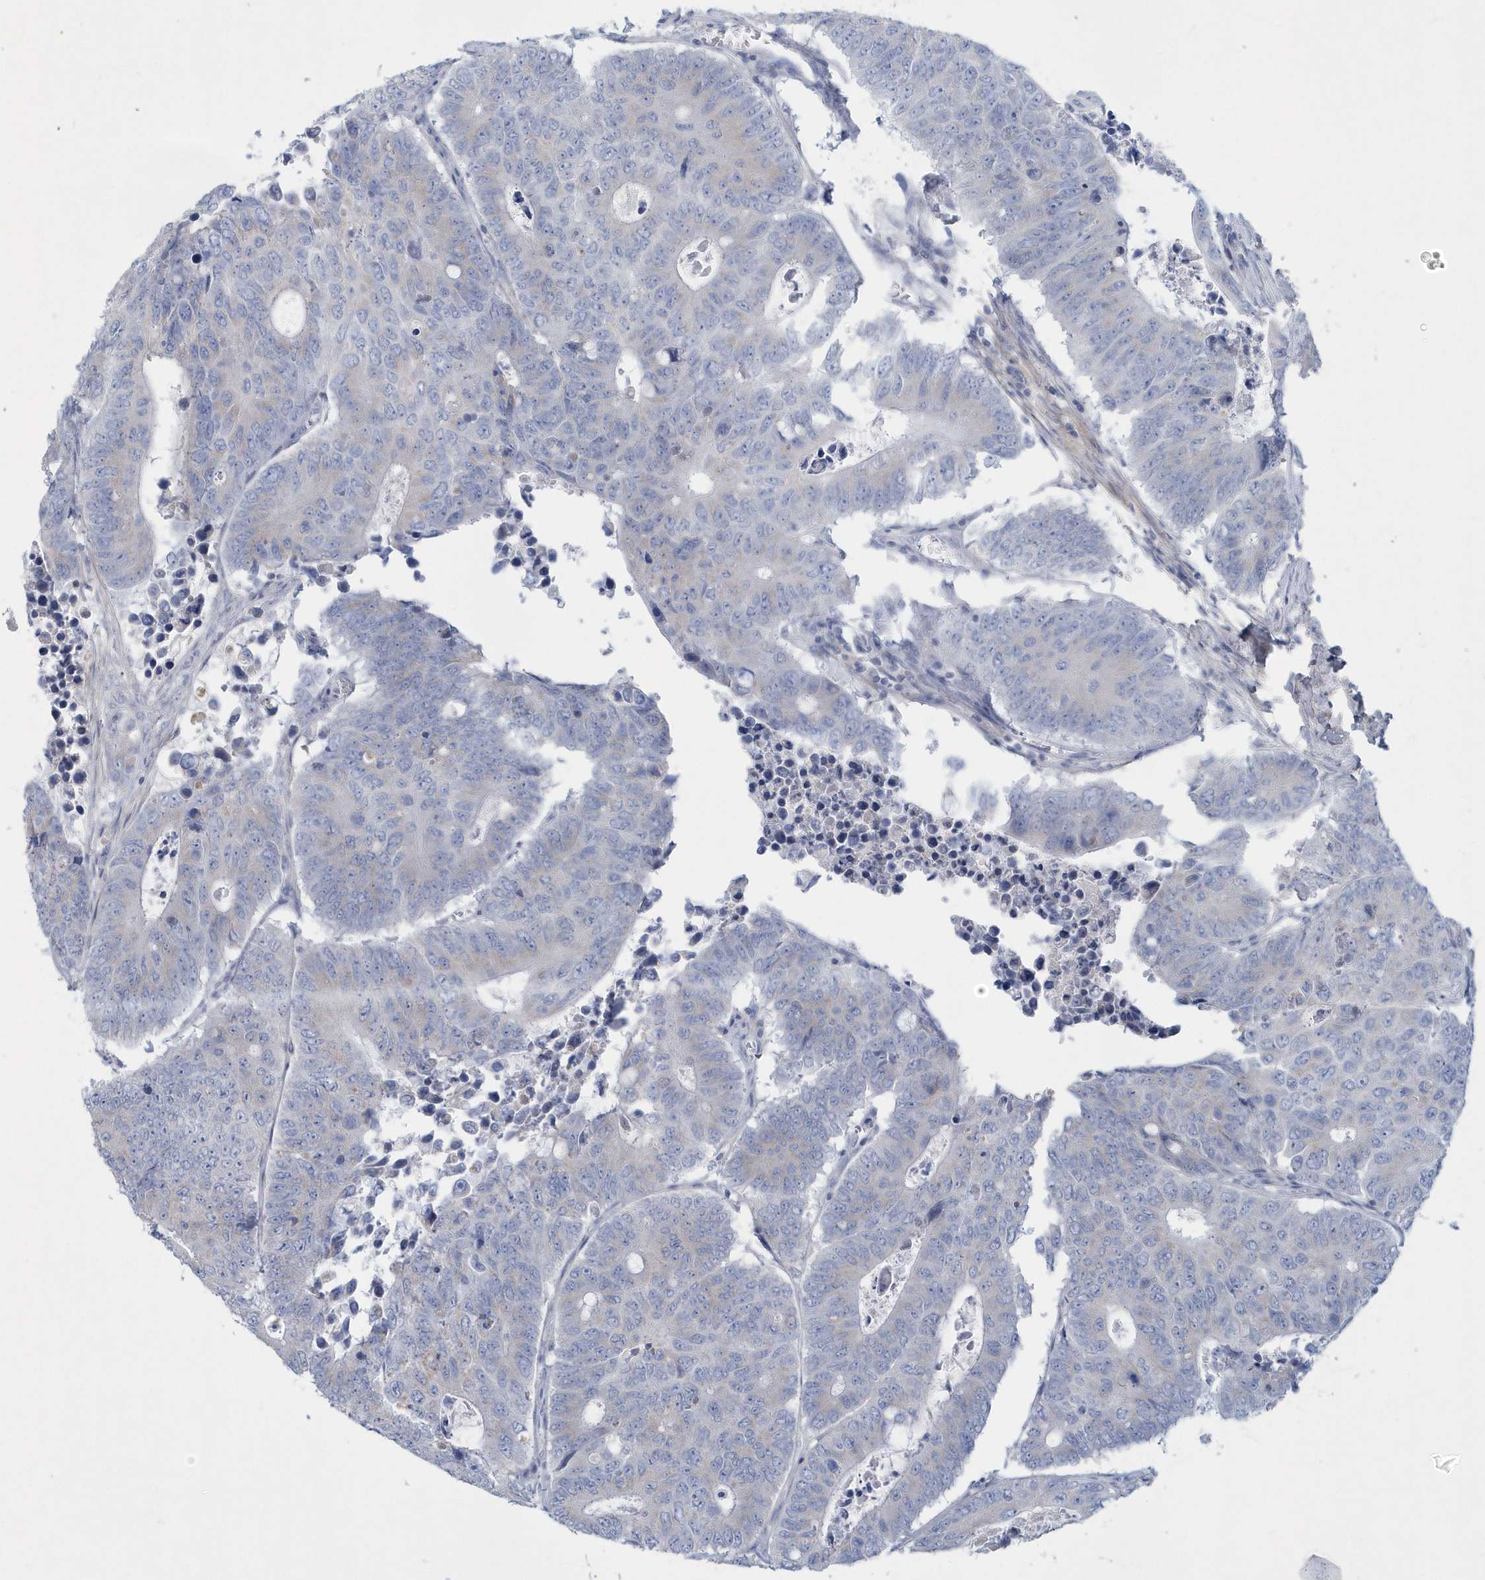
{"staining": {"intensity": "negative", "quantity": "none", "location": "none"}, "tissue": "colorectal cancer", "cell_type": "Tumor cells", "image_type": "cancer", "snomed": [{"axis": "morphology", "description": "Adenocarcinoma, NOS"}, {"axis": "topography", "description": "Colon"}], "caption": "Colorectal cancer (adenocarcinoma) was stained to show a protein in brown. There is no significant expression in tumor cells.", "gene": "SPATA18", "patient": {"sex": "male", "age": 87}}